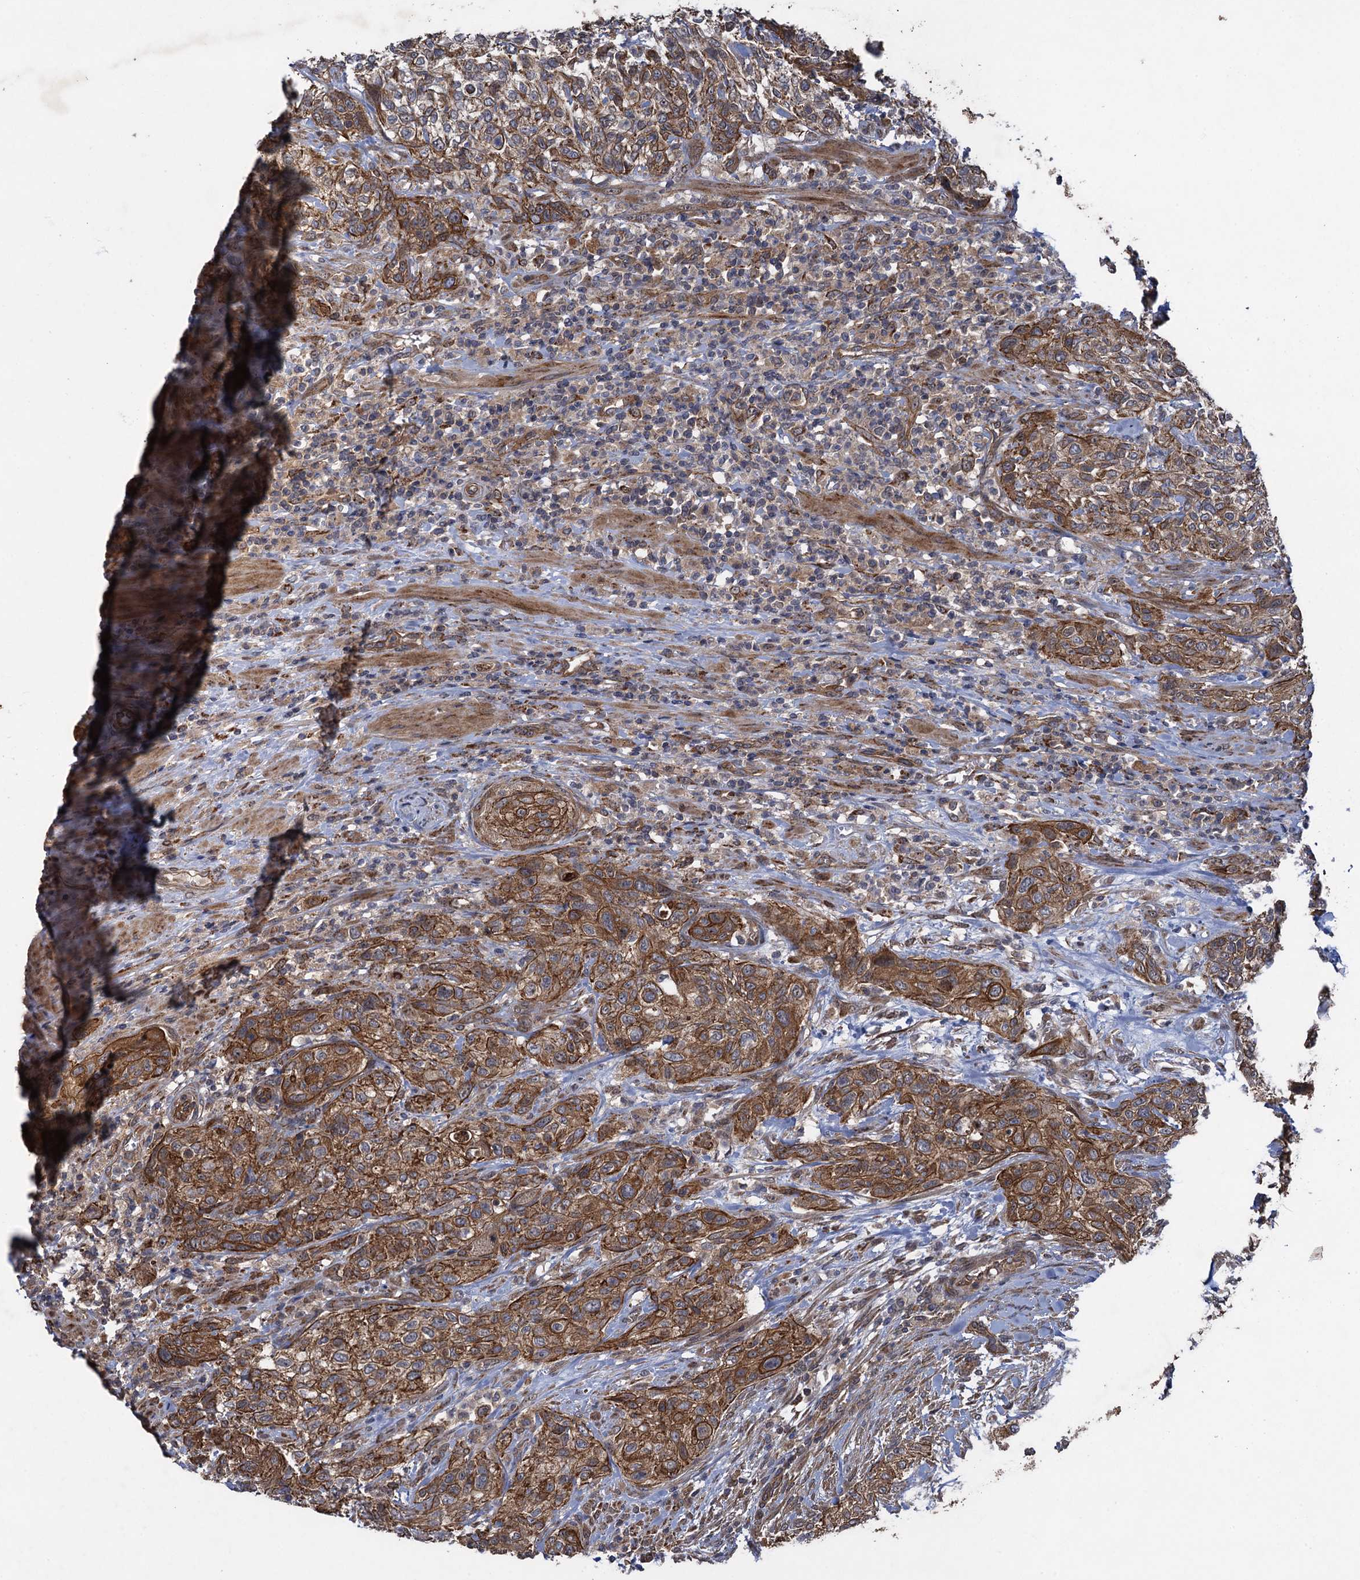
{"staining": {"intensity": "moderate", "quantity": ">75%", "location": "cytoplasmic/membranous"}, "tissue": "urothelial cancer", "cell_type": "Tumor cells", "image_type": "cancer", "snomed": [{"axis": "morphology", "description": "Normal tissue, NOS"}, {"axis": "morphology", "description": "Urothelial carcinoma, NOS"}, {"axis": "topography", "description": "Urinary bladder"}, {"axis": "topography", "description": "Peripheral nerve tissue"}], "caption": "Protein staining by IHC shows moderate cytoplasmic/membranous positivity in approximately >75% of tumor cells in transitional cell carcinoma.", "gene": "HAUS1", "patient": {"sex": "male", "age": 35}}